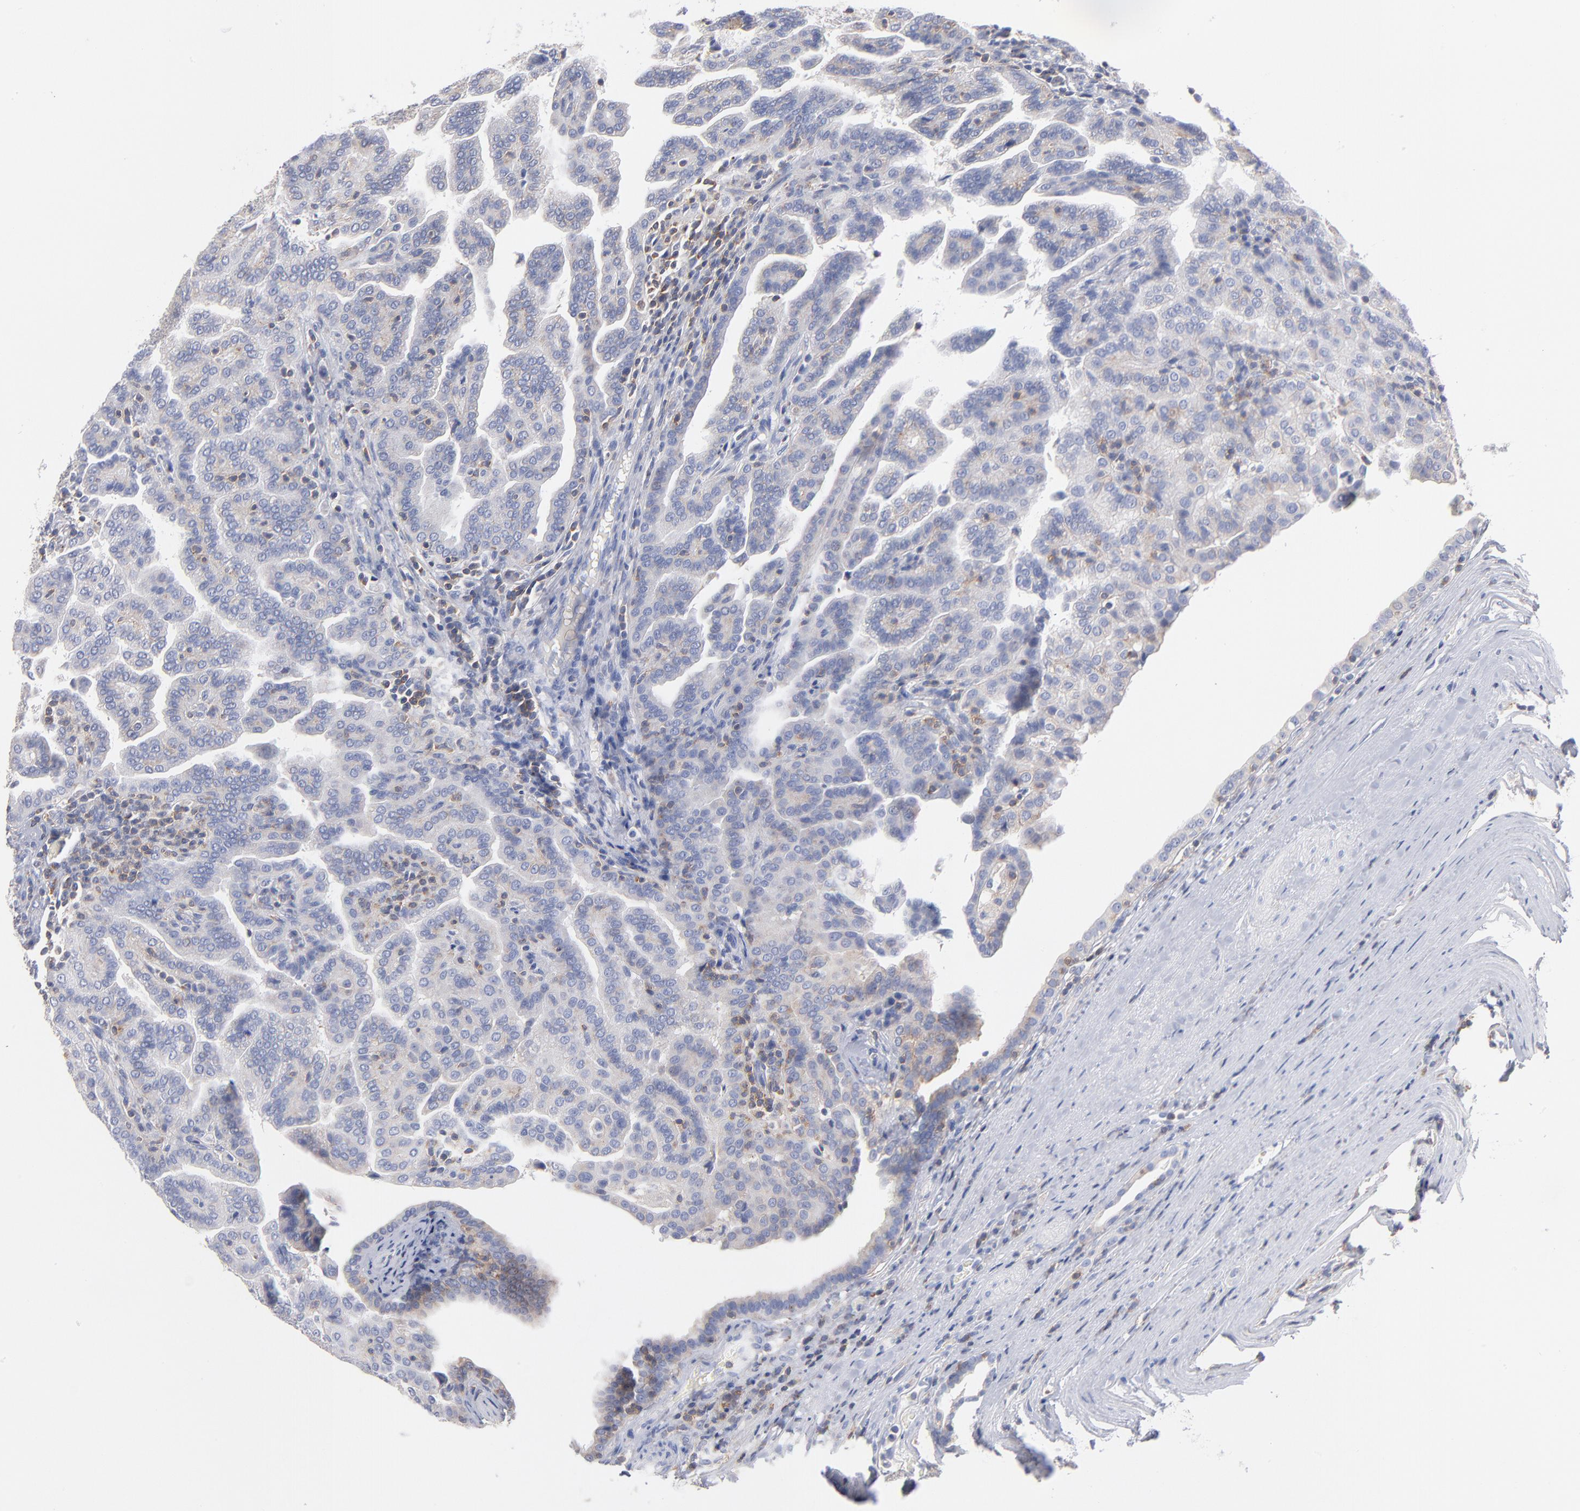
{"staining": {"intensity": "negative", "quantity": "none", "location": "none"}, "tissue": "renal cancer", "cell_type": "Tumor cells", "image_type": "cancer", "snomed": [{"axis": "morphology", "description": "Adenocarcinoma, NOS"}, {"axis": "topography", "description": "Kidney"}], "caption": "Immunohistochemistry (IHC) histopathology image of renal cancer (adenocarcinoma) stained for a protein (brown), which exhibits no positivity in tumor cells.", "gene": "SEPTIN6", "patient": {"sex": "male", "age": 61}}